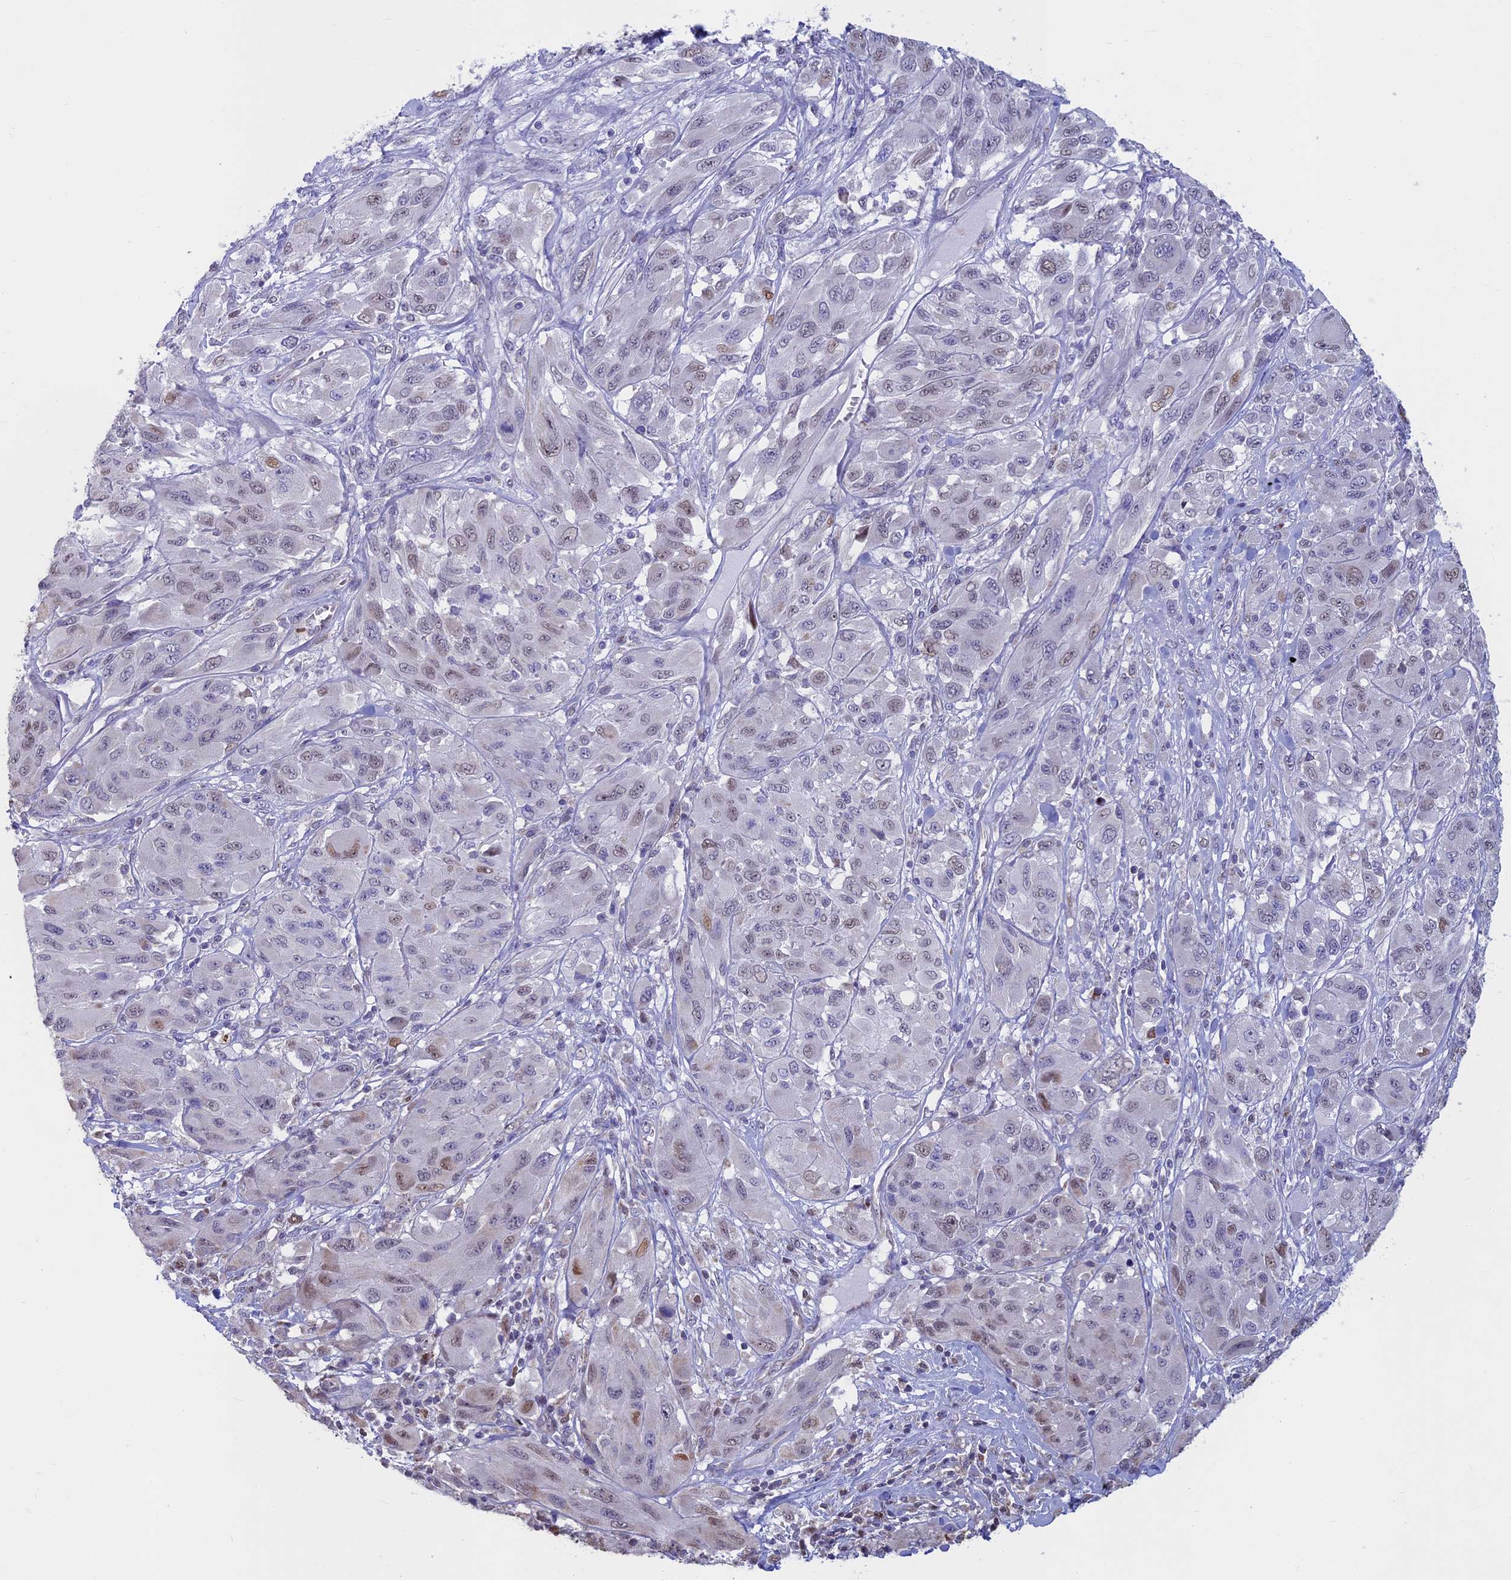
{"staining": {"intensity": "weak", "quantity": "<25%", "location": "nuclear"}, "tissue": "melanoma", "cell_type": "Tumor cells", "image_type": "cancer", "snomed": [{"axis": "morphology", "description": "Malignant melanoma, NOS"}, {"axis": "topography", "description": "Skin"}], "caption": "This is an immunohistochemistry micrograph of human melanoma. There is no positivity in tumor cells.", "gene": "ACSS1", "patient": {"sex": "female", "age": 91}}